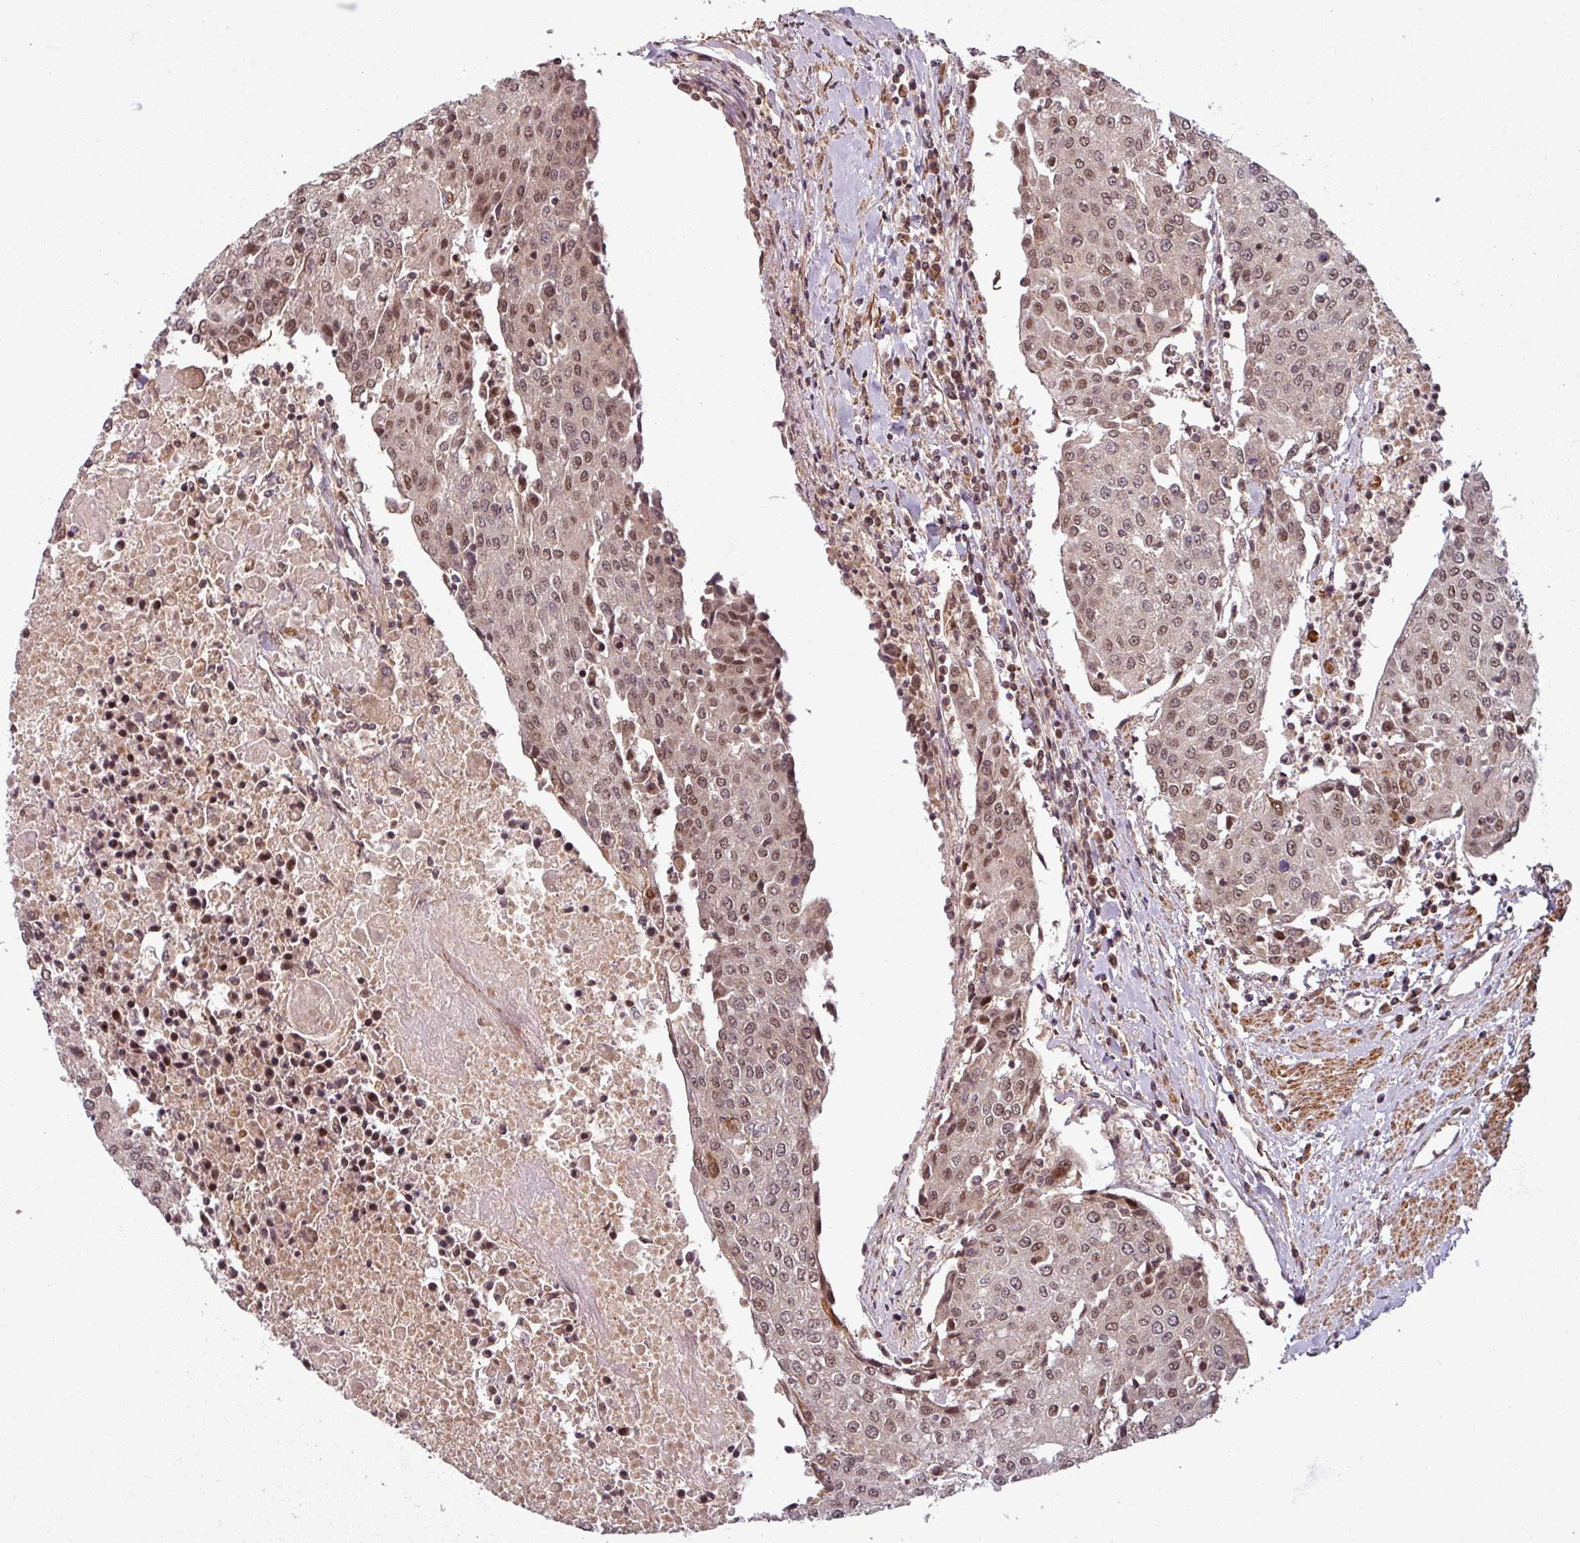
{"staining": {"intensity": "moderate", "quantity": ">75%", "location": "nuclear"}, "tissue": "urothelial cancer", "cell_type": "Tumor cells", "image_type": "cancer", "snomed": [{"axis": "morphology", "description": "Urothelial carcinoma, High grade"}, {"axis": "topography", "description": "Urinary bladder"}], "caption": "A brown stain shows moderate nuclear positivity of a protein in urothelial cancer tumor cells. The staining was performed using DAB (3,3'-diaminobenzidine), with brown indicating positive protein expression. Nuclei are stained blue with hematoxylin.", "gene": "SWI5", "patient": {"sex": "female", "age": 85}}